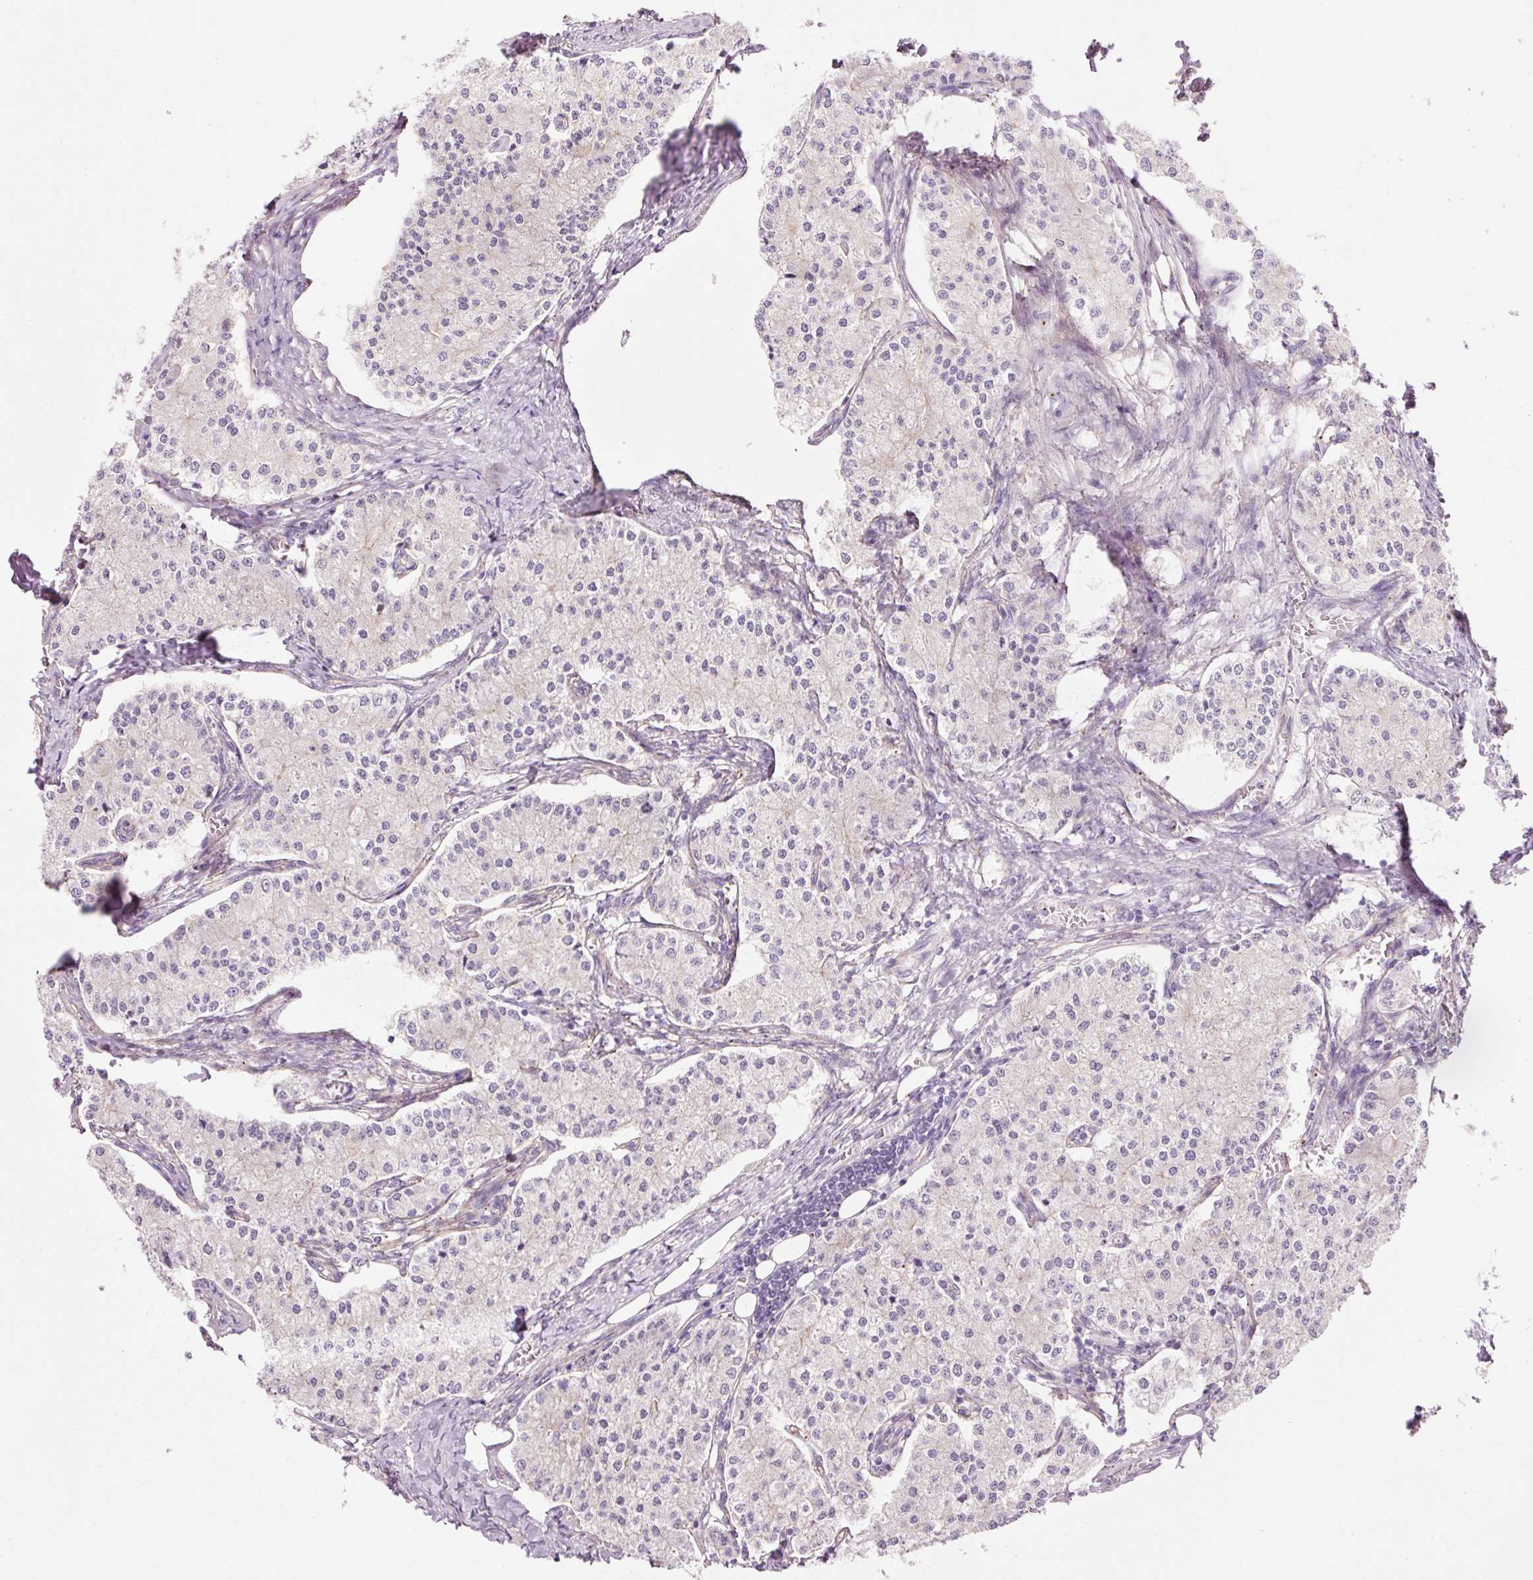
{"staining": {"intensity": "negative", "quantity": "none", "location": "none"}, "tissue": "carcinoid", "cell_type": "Tumor cells", "image_type": "cancer", "snomed": [{"axis": "morphology", "description": "Carcinoid, malignant, NOS"}, {"axis": "topography", "description": "Colon"}], "caption": "DAB (3,3'-diaminobenzidine) immunohistochemical staining of carcinoid reveals no significant positivity in tumor cells. The staining was performed using DAB to visualize the protein expression in brown, while the nuclei were stained in blue with hematoxylin (Magnification: 20x).", "gene": "HSPA4L", "patient": {"sex": "female", "age": 52}}